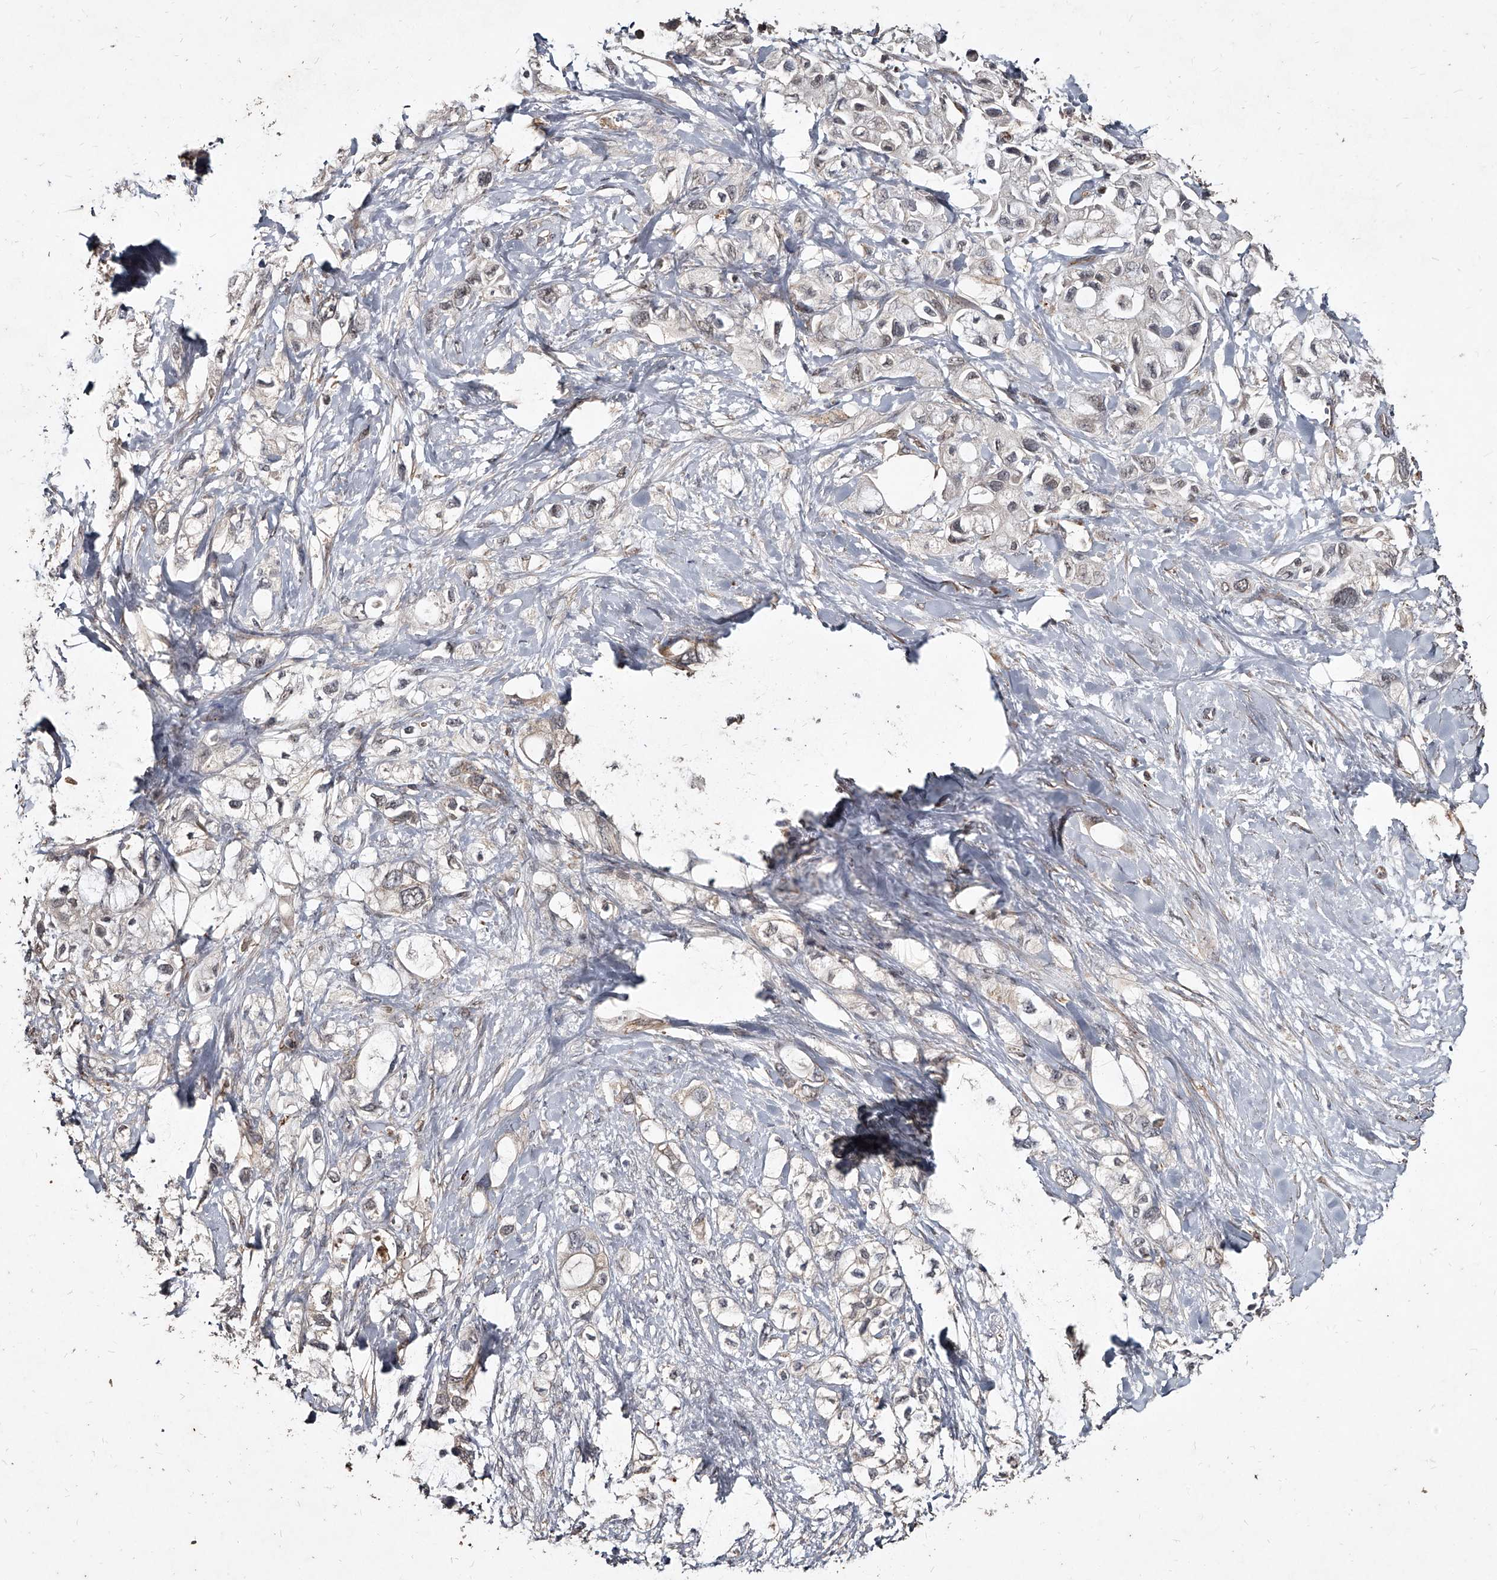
{"staining": {"intensity": "weak", "quantity": "<25%", "location": "cytoplasmic/membranous"}, "tissue": "pancreatic cancer", "cell_type": "Tumor cells", "image_type": "cancer", "snomed": [{"axis": "morphology", "description": "Adenocarcinoma, NOS"}, {"axis": "topography", "description": "Pancreas"}], "caption": "There is no significant expression in tumor cells of adenocarcinoma (pancreatic).", "gene": "GPR183", "patient": {"sex": "female", "age": 56}}